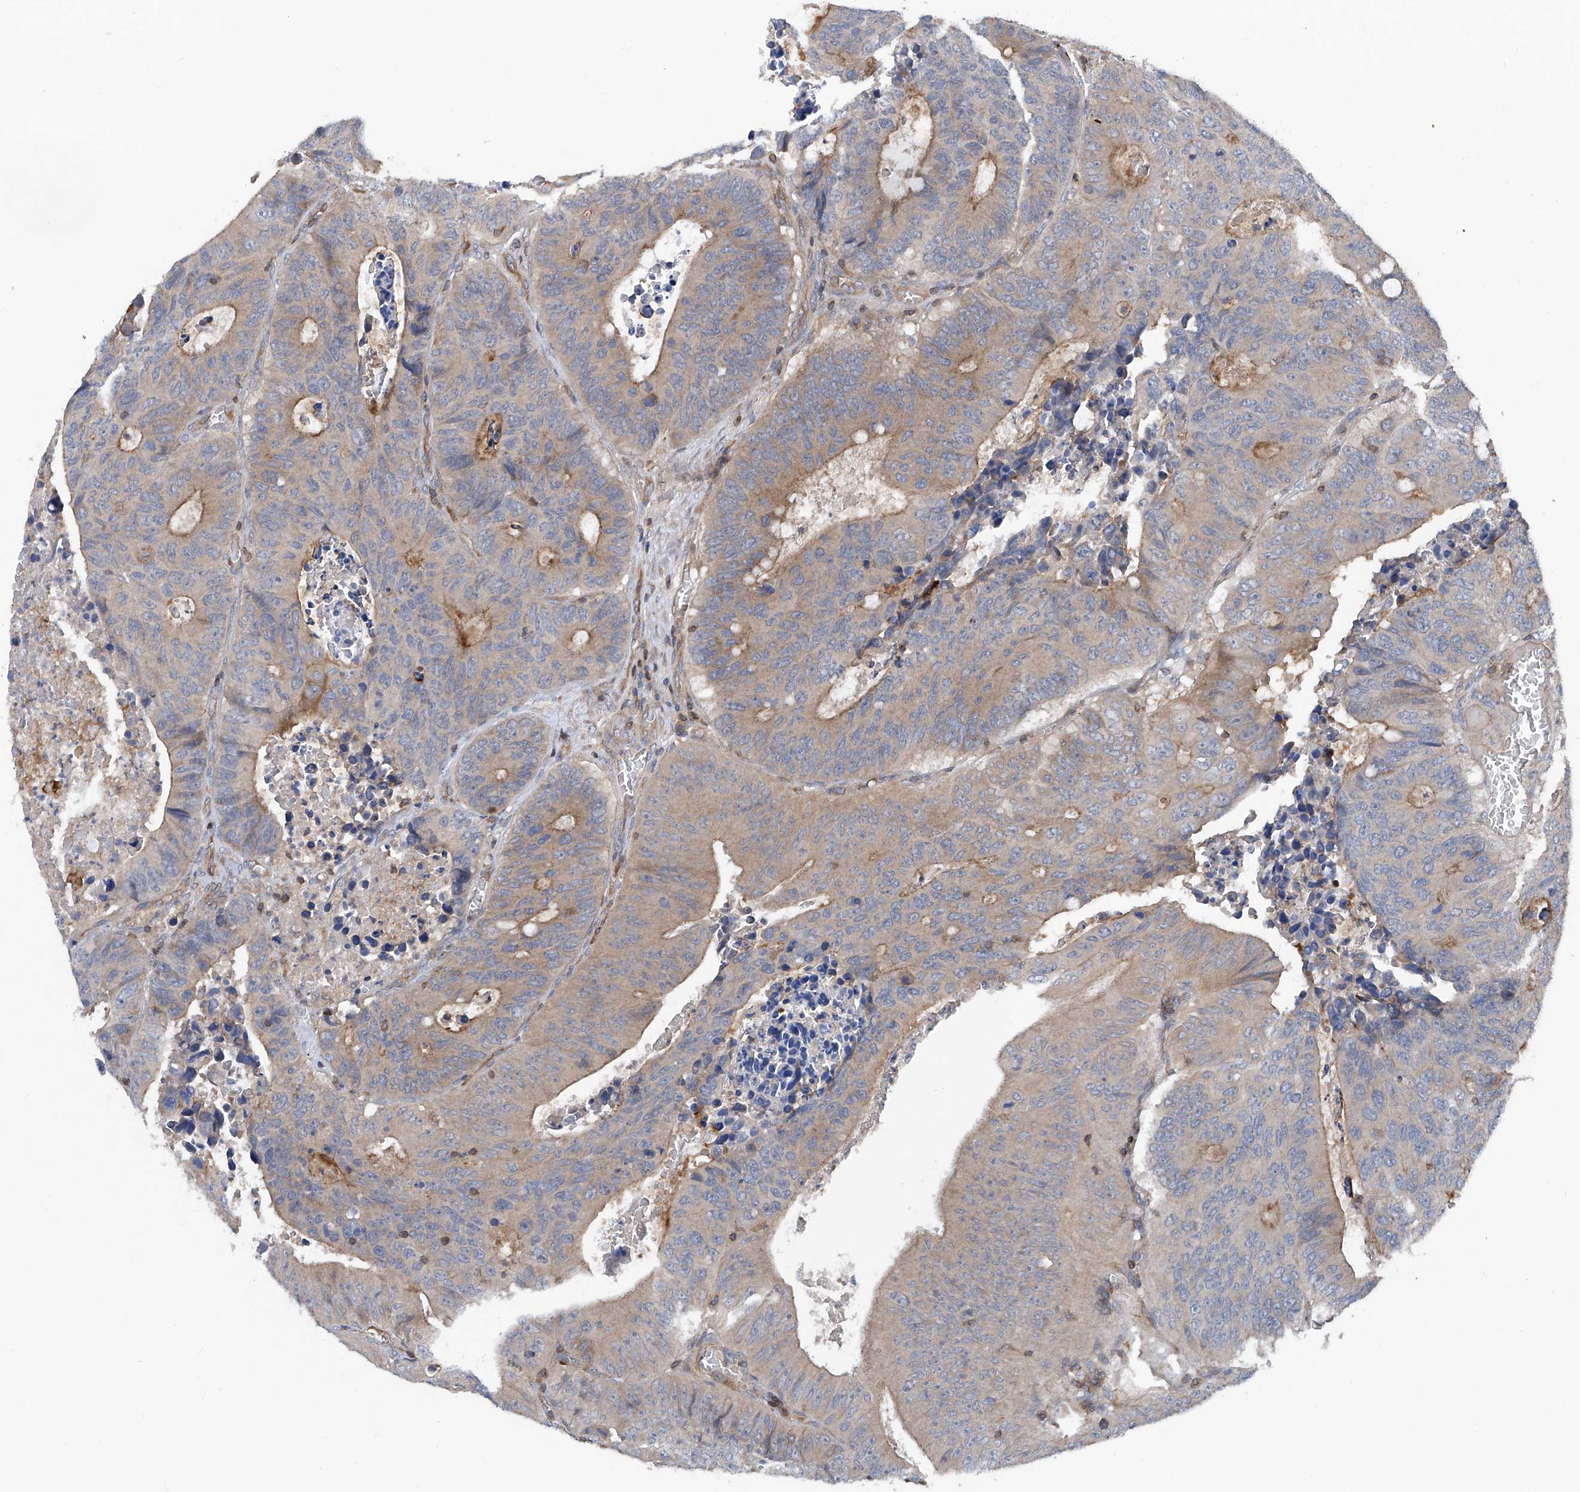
{"staining": {"intensity": "weak", "quantity": "25%-75%", "location": "cytoplasmic/membranous"}, "tissue": "colorectal cancer", "cell_type": "Tumor cells", "image_type": "cancer", "snomed": [{"axis": "morphology", "description": "Adenocarcinoma, NOS"}, {"axis": "topography", "description": "Colon"}], "caption": "A low amount of weak cytoplasmic/membranous staining is seen in about 25%-75% of tumor cells in colorectal cancer (adenocarcinoma) tissue.", "gene": "TRIM38", "patient": {"sex": "male", "age": 87}}